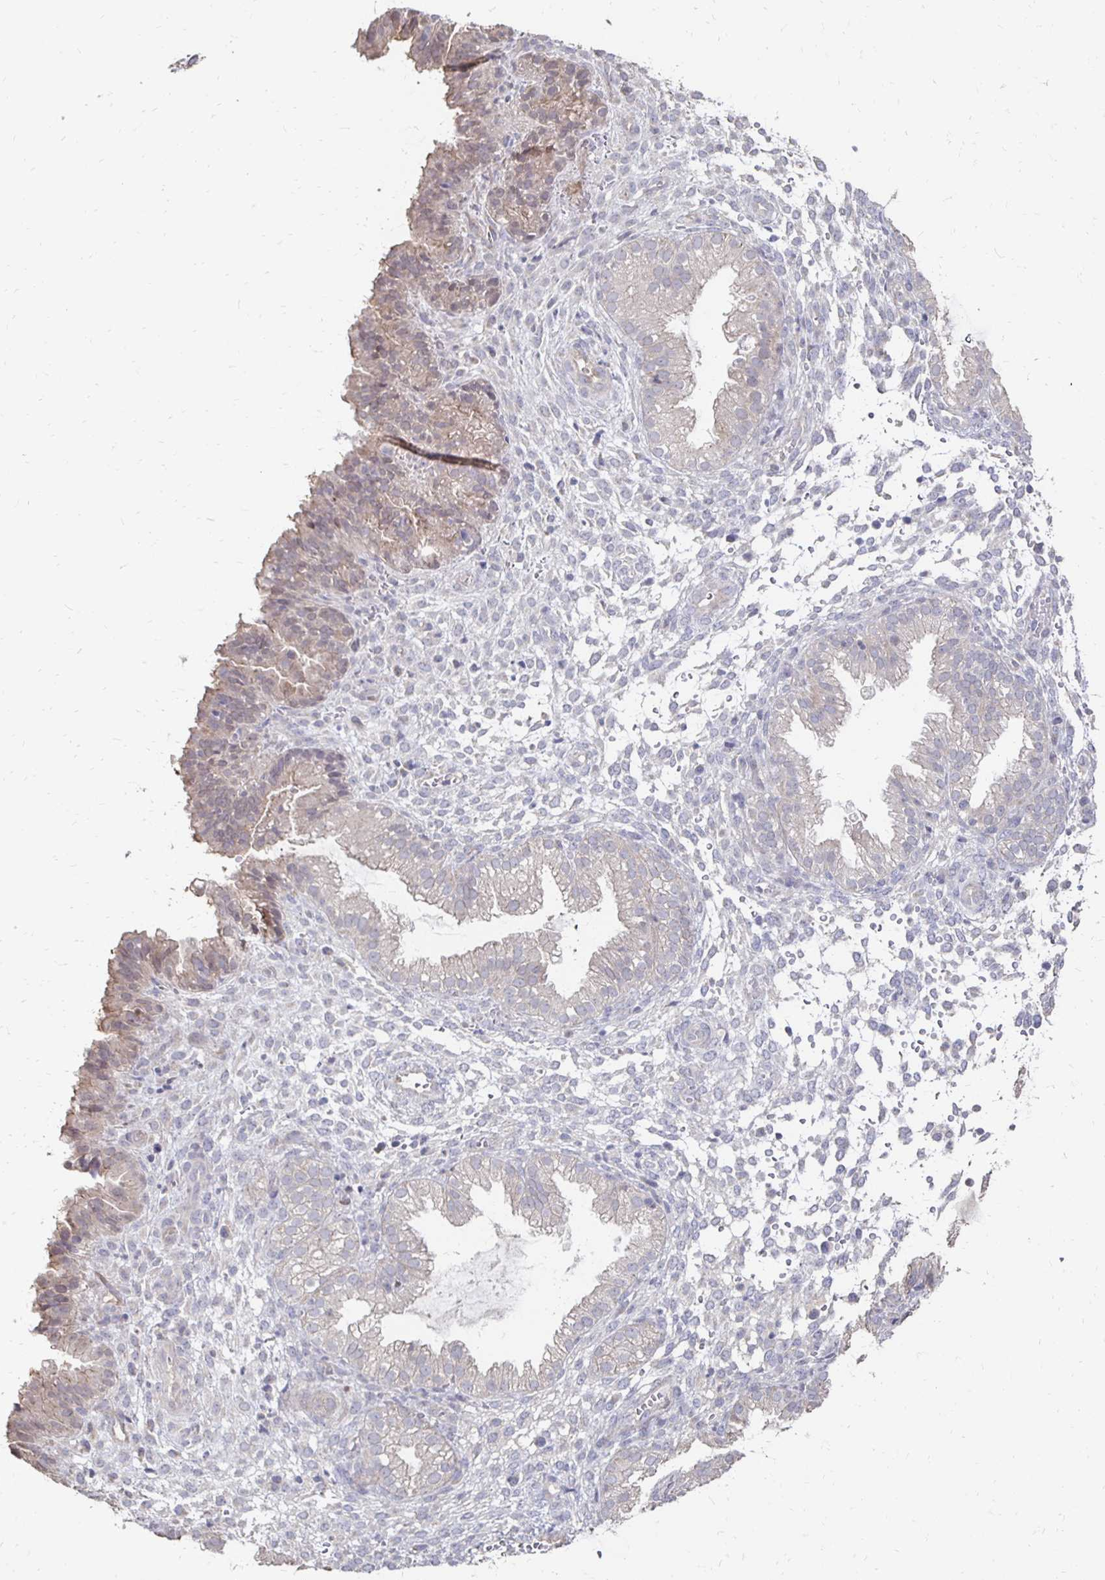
{"staining": {"intensity": "negative", "quantity": "none", "location": "none"}, "tissue": "endometrium", "cell_type": "Cells in endometrial stroma", "image_type": "normal", "snomed": [{"axis": "morphology", "description": "Normal tissue, NOS"}, {"axis": "topography", "description": "Endometrium"}], "caption": "The micrograph displays no staining of cells in endometrial stroma in benign endometrium. (DAB immunohistochemistry (IHC) visualized using brightfield microscopy, high magnification).", "gene": "ZNF727", "patient": {"sex": "female", "age": 33}}